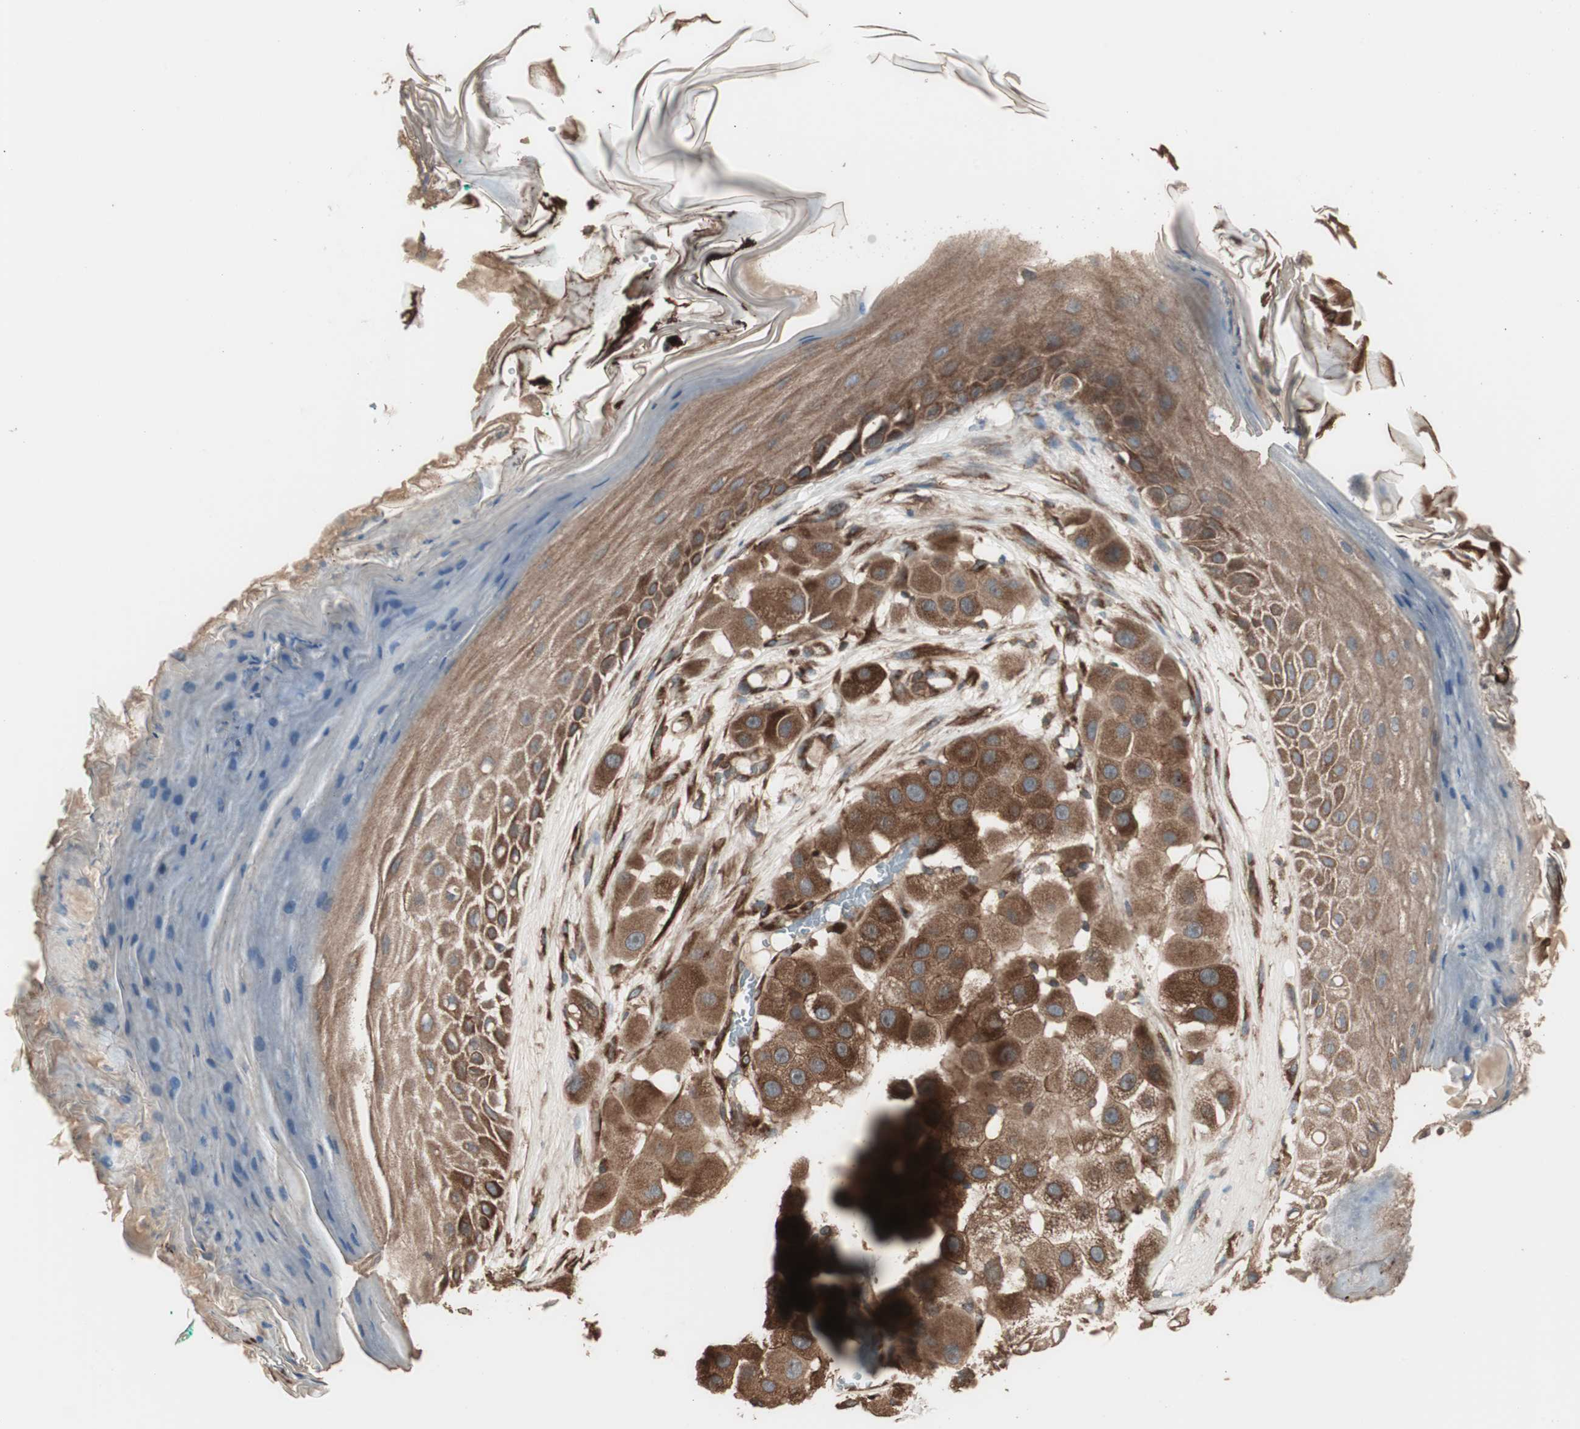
{"staining": {"intensity": "moderate", "quantity": ">75%", "location": "cytoplasmic/membranous"}, "tissue": "melanoma", "cell_type": "Tumor cells", "image_type": "cancer", "snomed": [{"axis": "morphology", "description": "Malignant melanoma, NOS"}, {"axis": "topography", "description": "Skin"}], "caption": "Approximately >75% of tumor cells in human melanoma exhibit moderate cytoplasmic/membranous protein staining as visualized by brown immunohistochemical staining.", "gene": "LZTS1", "patient": {"sex": "female", "age": 81}}